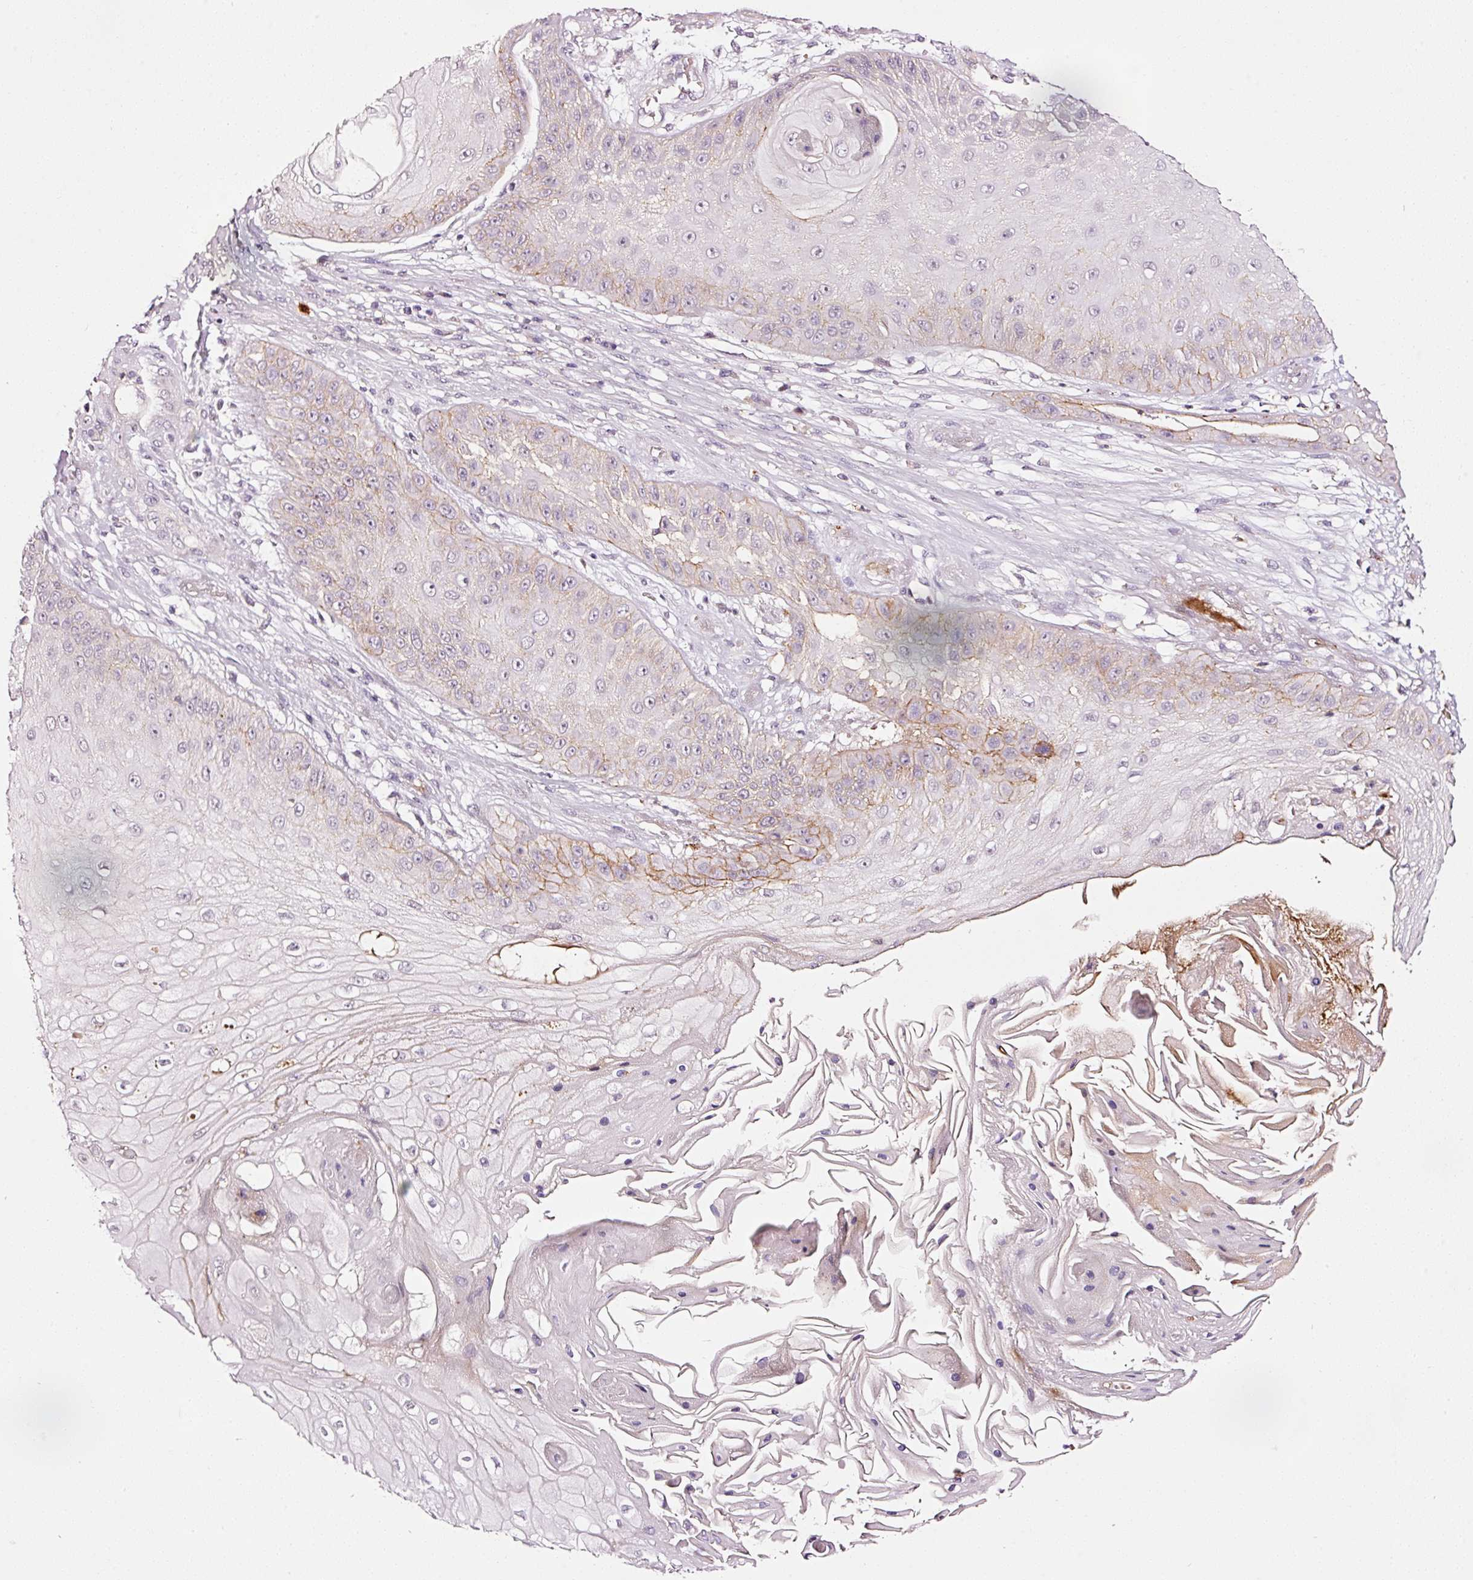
{"staining": {"intensity": "negative", "quantity": "none", "location": "none"}, "tissue": "skin cancer", "cell_type": "Tumor cells", "image_type": "cancer", "snomed": [{"axis": "morphology", "description": "Squamous cell carcinoma, NOS"}, {"axis": "topography", "description": "Skin"}], "caption": "The histopathology image reveals no significant positivity in tumor cells of skin cancer.", "gene": "ABCB4", "patient": {"sex": "male", "age": 70}}